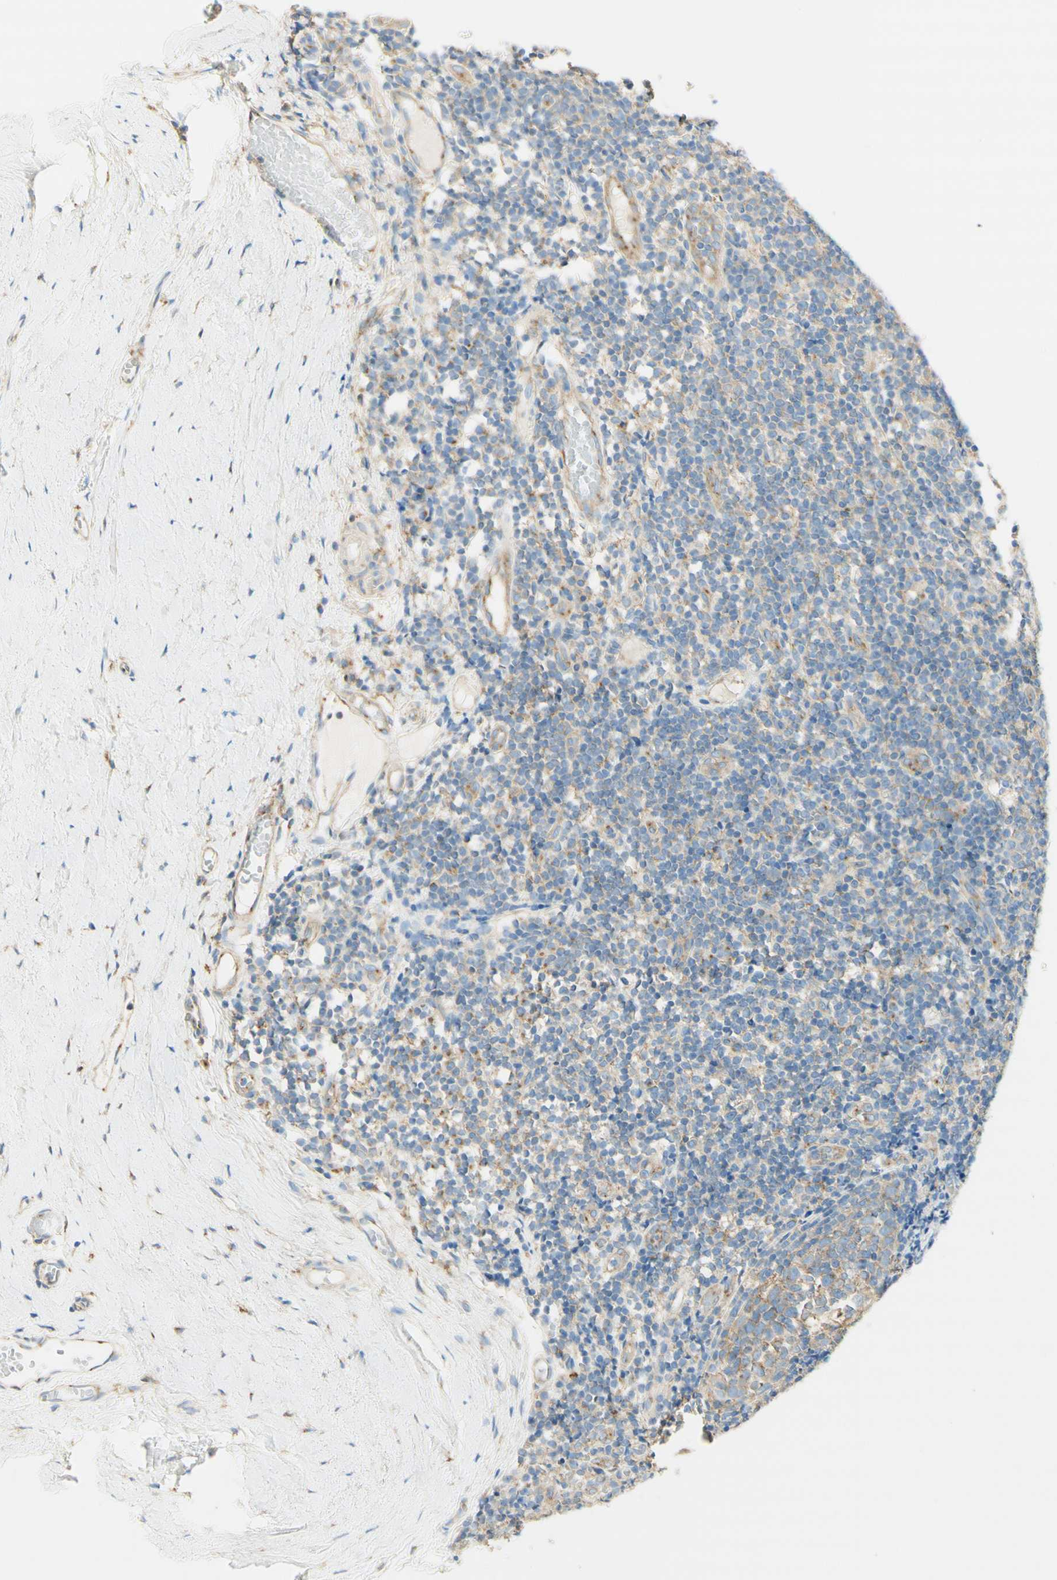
{"staining": {"intensity": "weak", "quantity": "25%-75%", "location": "cytoplasmic/membranous"}, "tissue": "tonsil", "cell_type": "Germinal center cells", "image_type": "normal", "snomed": [{"axis": "morphology", "description": "Normal tissue, NOS"}, {"axis": "topography", "description": "Tonsil"}], "caption": "Immunohistochemical staining of unremarkable tonsil demonstrates low levels of weak cytoplasmic/membranous expression in approximately 25%-75% of germinal center cells.", "gene": "CLTC", "patient": {"sex": "female", "age": 19}}